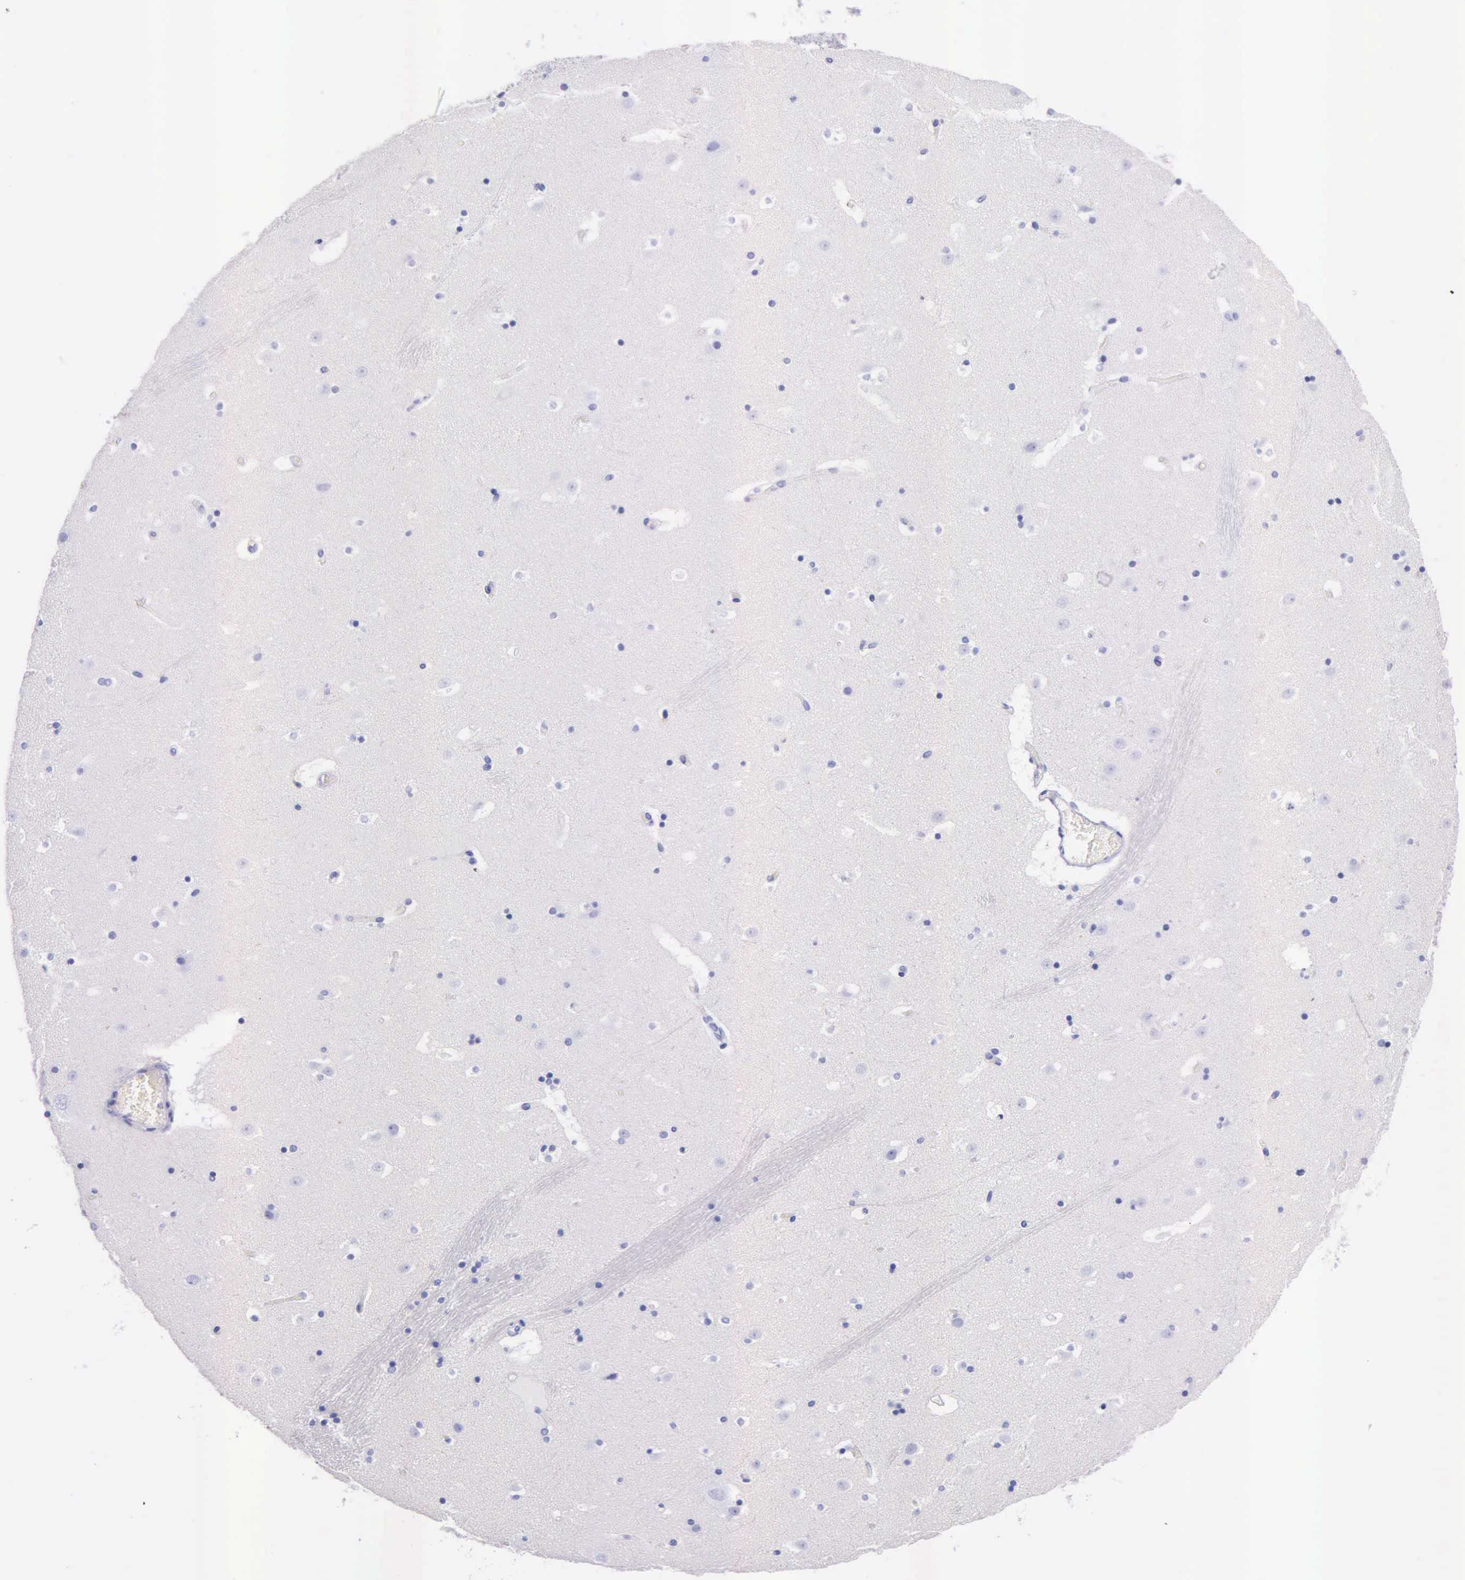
{"staining": {"intensity": "negative", "quantity": "none", "location": "none"}, "tissue": "caudate", "cell_type": "Glial cells", "image_type": "normal", "snomed": [{"axis": "morphology", "description": "Normal tissue, NOS"}, {"axis": "topography", "description": "Lateral ventricle wall"}], "caption": "Immunohistochemistry histopathology image of unremarkable human caudate stained for a protein (brown), which shows no expression in glial cells.", "gene": "KLK2", "patient": {"sex": "male", "age": 45}}